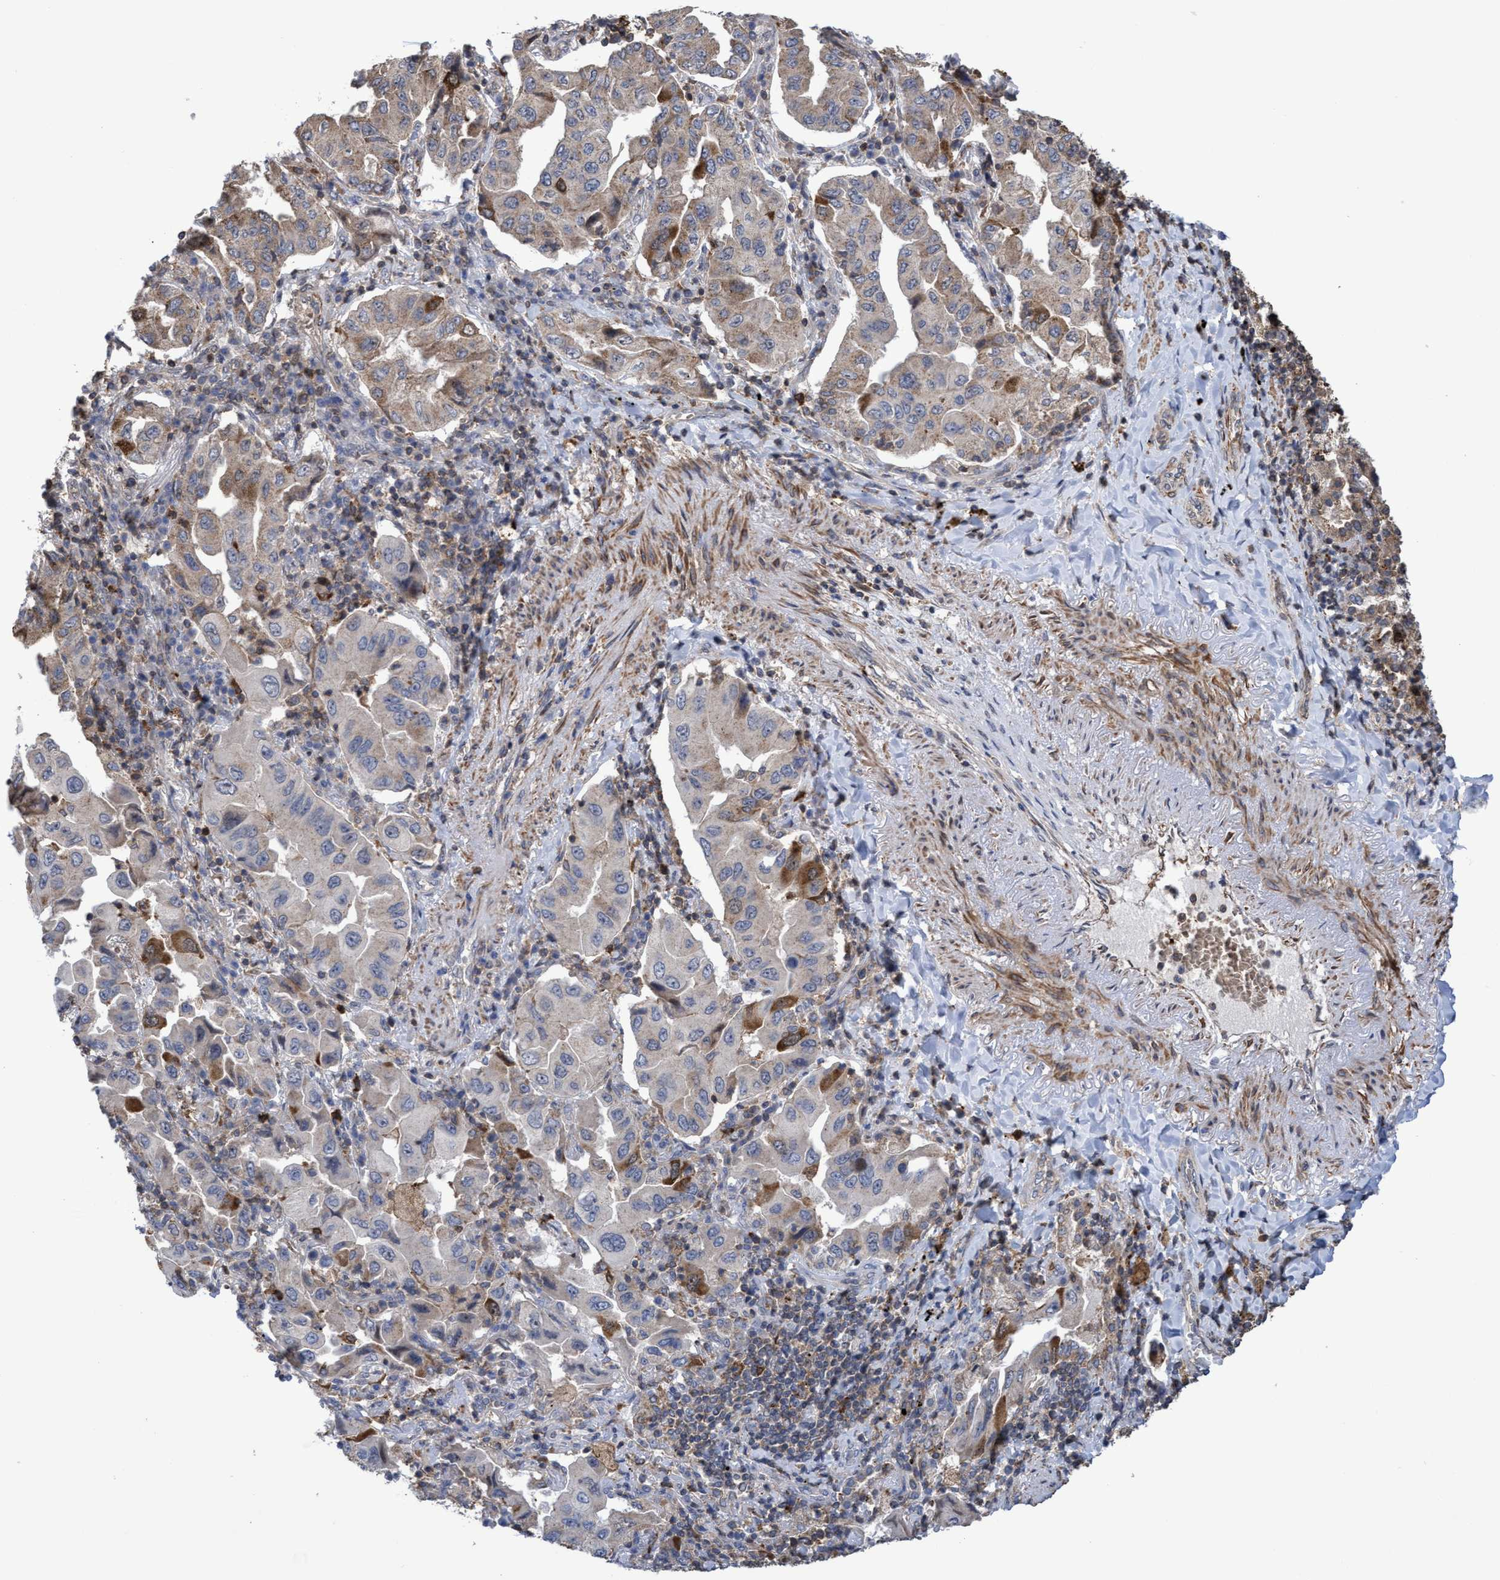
{"staining": {"intensity": "moderate", "quantity": "<25%", "location": "cytoplasmic/membranous"}, "tissue": "lung cancer", "cell_type": "Tumor cells", "image_type": "cancer", "snomed": [{"axis": "morphology", "description": "Adenocarcinoma, NOS"}, {"axis": "topography", "description": "Lung"}], "caption": "Lung adenocarcinoma was stained to show a protein in brown. There is low levels of moderate cytoplasmic/membranous expression in about <25% of tumor cells.", "gene": "SLBP", "patient": {"sex": "female", "age": 65}}